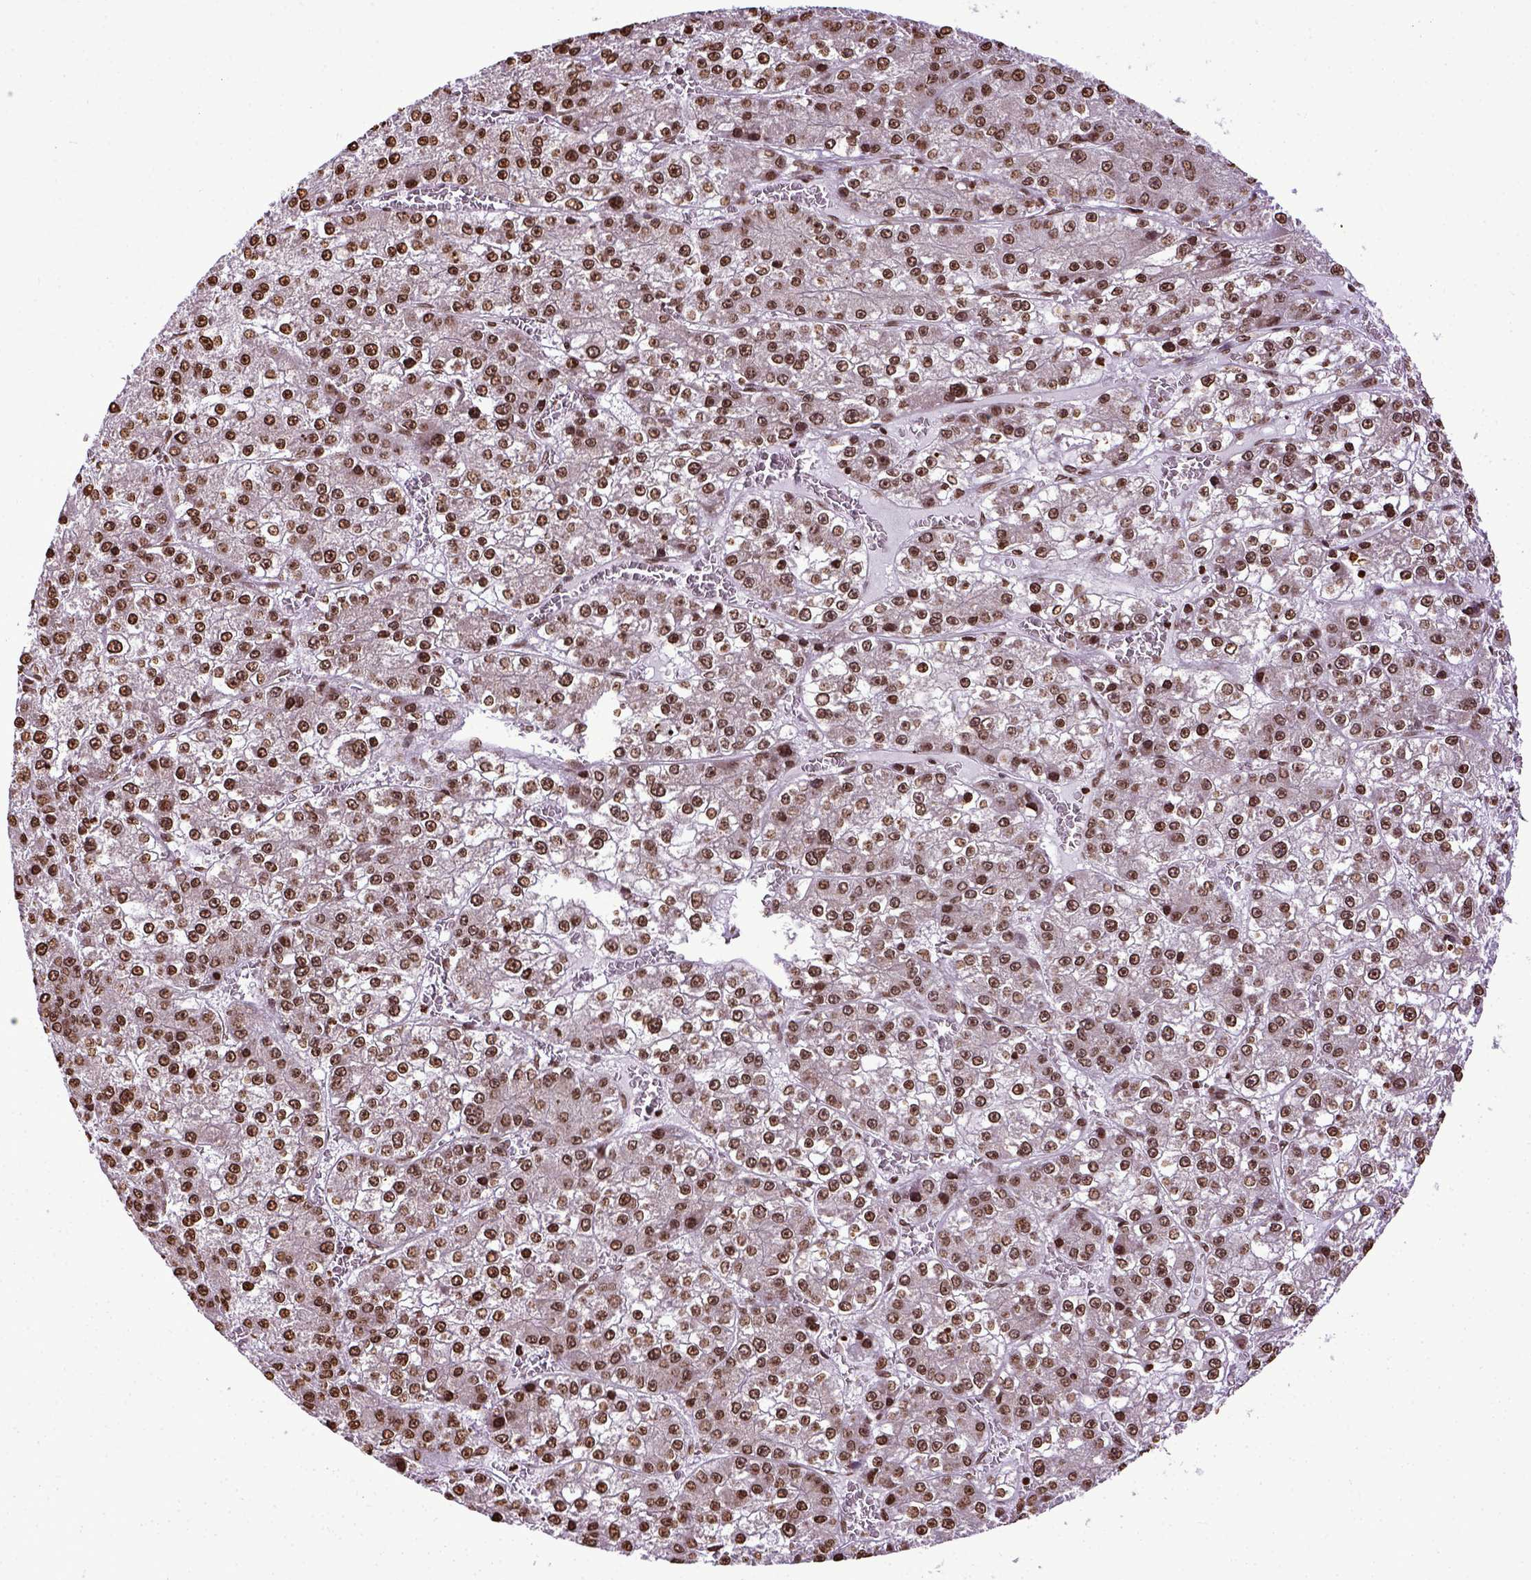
{"staining": {"intensity": "moderate", "quantity": ">75%", "location": "nuclear"}, "tissue": "liver cancer", "cell_type": "Tumor cells", "image_type": "cancer", "snomed": [{"axis": "morphology", "description": "Carcinoma, Hepatocellular, NOS"}, {"axis": "topography", "description": "Liver"}], "caption": "DAB (3,3'-diaminobenzidine) immunohistochemical staining of liver cancer exhibits moderate nuclear protein positivity in about >75% of tumor cells.", "gene": "ZNF75D", "patient": {"sex": "female", "age": 73}}